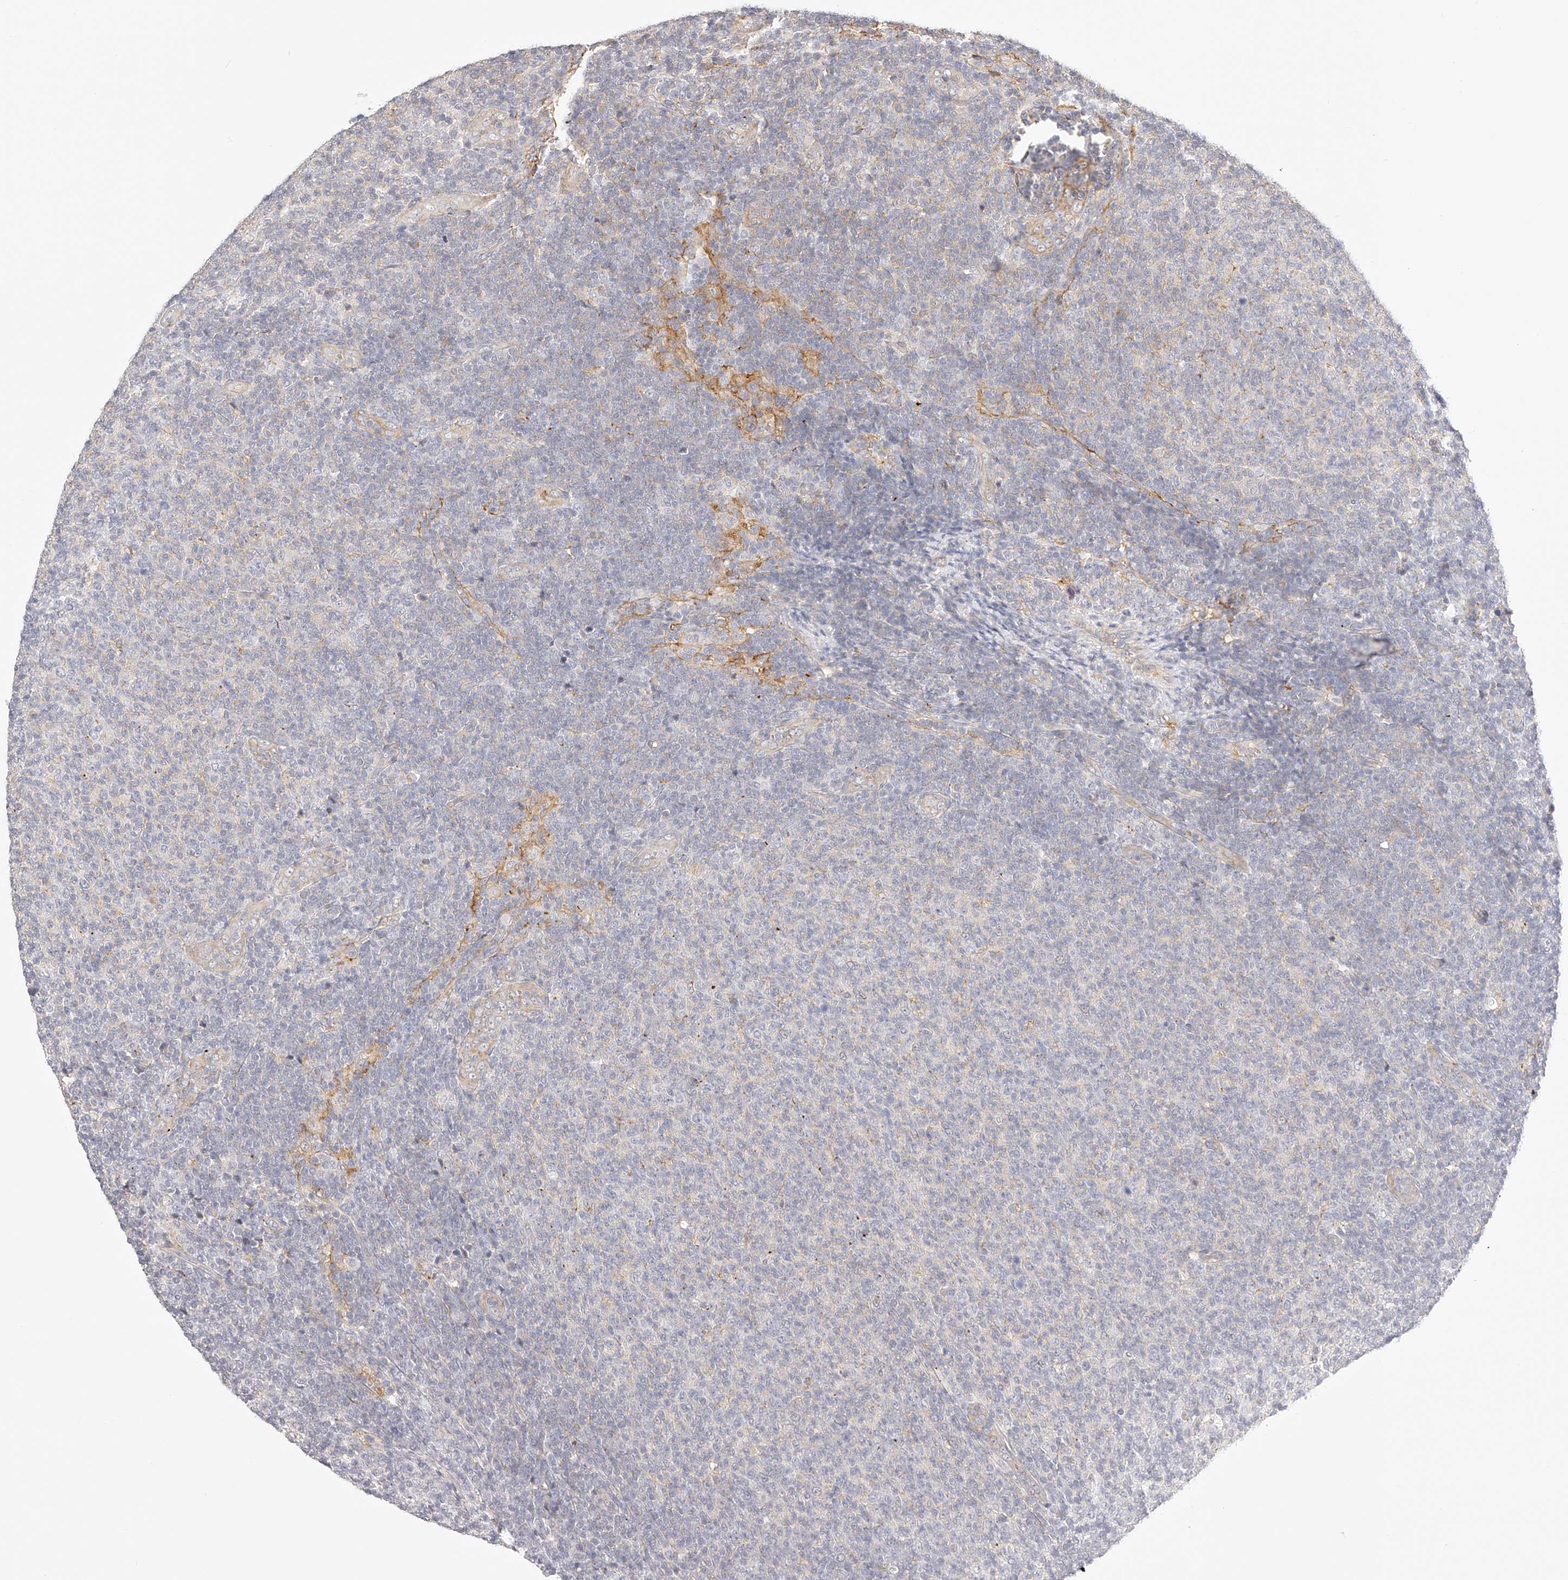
{"staining": {"intensity": "negative", "quantity": "none", "location": "none"}, "tissue": "lymphoma", "cell_type": "Tumor cells", "image_type": "cancer", "snomed": [{"axis": "morphology", "description": "Malignant lymphoma, non-Hodgkin's type, Low grade"}, {"axis": "topography", "description": "Lymph node"}], "caption": "This photomicrograph is of lymphoma stained with IHC to label a protein in brown with the nuclei are counter-stained blue. There is no positivity in tumor cells.", "gene": "SYNC", "patient": {"sex": "male", "age": 66}}